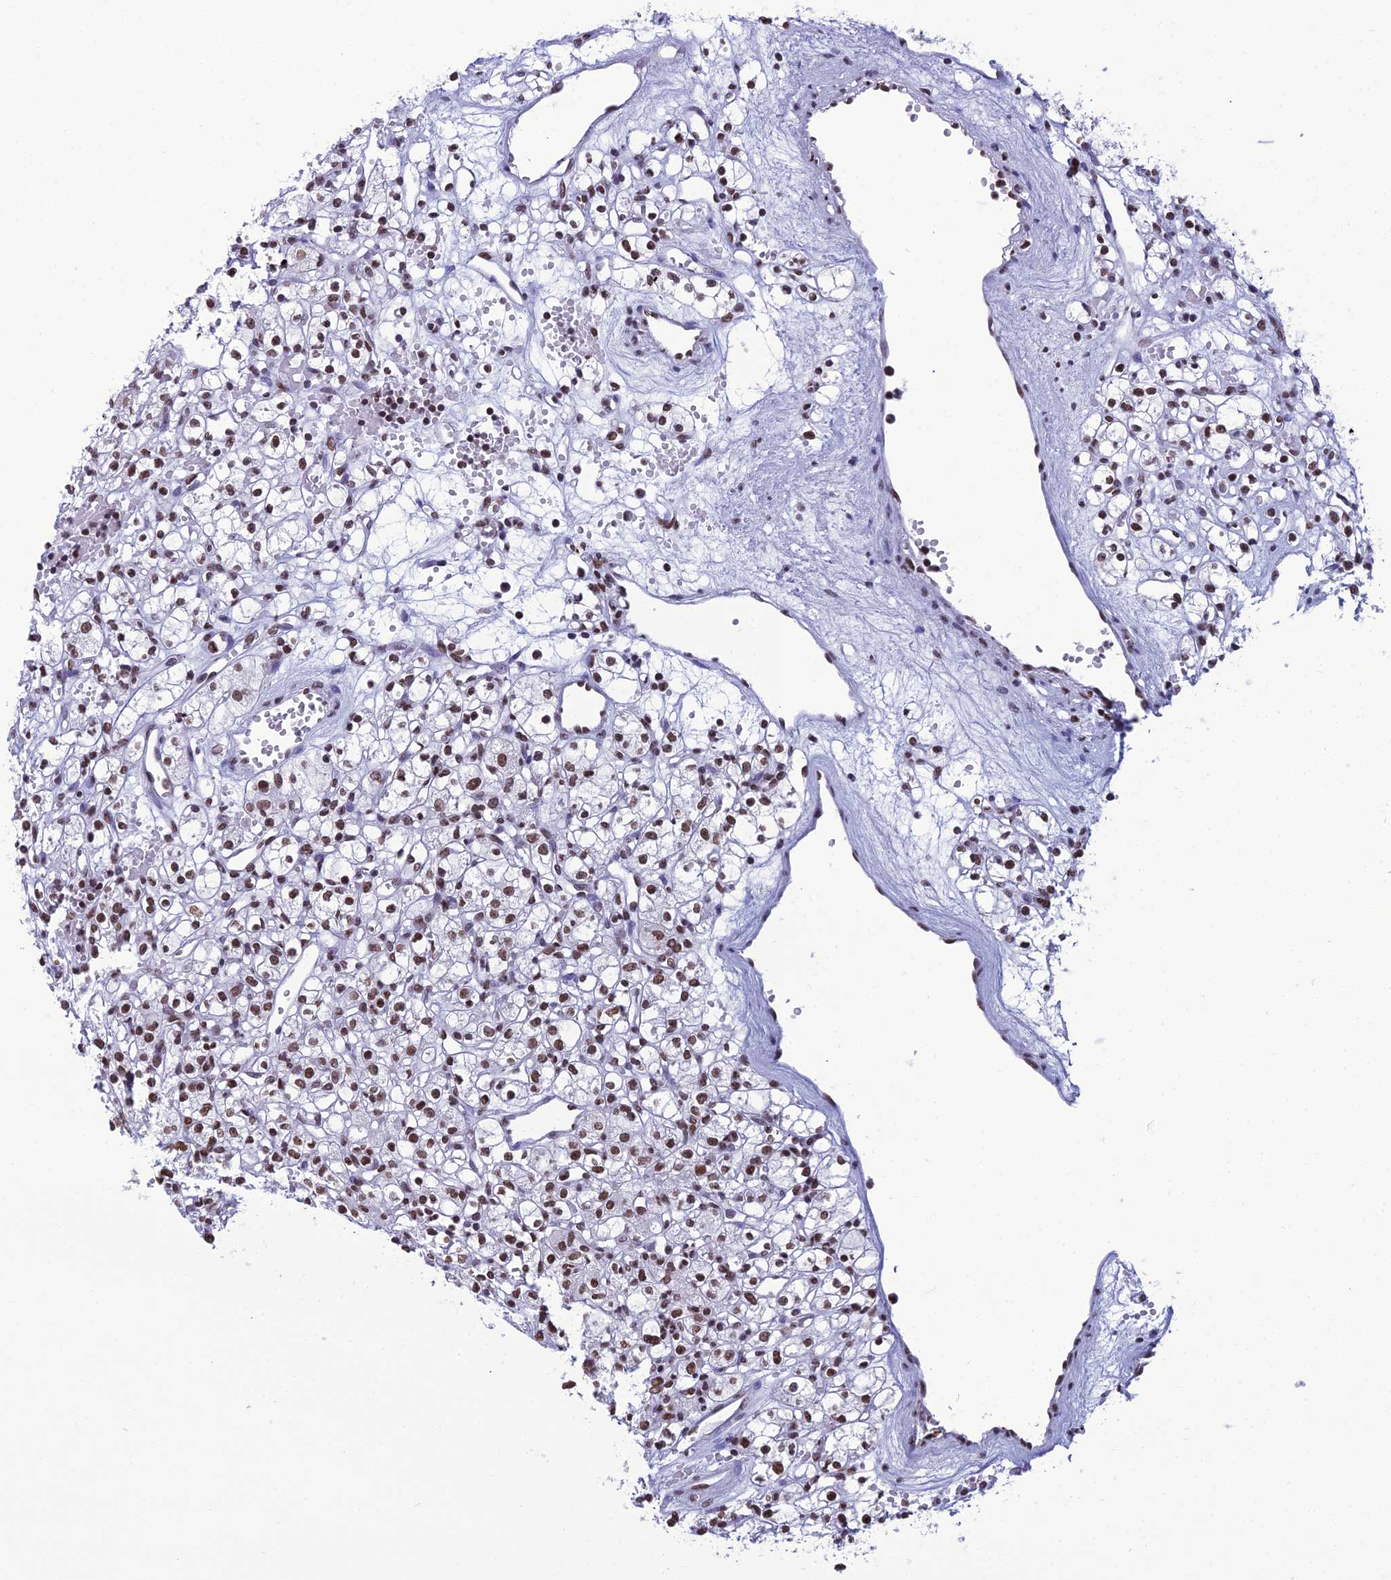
{"staining": {"intensity": "moderate", "quantity": ">75%", "location": "nuclear"}, "tissue": "renal cancer", "cell_type": "Tumor cells", "image_type": "cancer", "snomed": [{"axis": "morphology", "description": "Adenocarcinoma, NOS"}, {"axis": "topography", "description": "Kidney"}], "caption": "Immunohistochemistry (DAB (3,3'-diaminobenzidine)) staining of human adenocarcinoma (renal) displays moderate nuclear protein positivity in about >75% of tumor cells.", "gene": "PRAMEF12", "patient": {"sex": "female", "age": 59}}